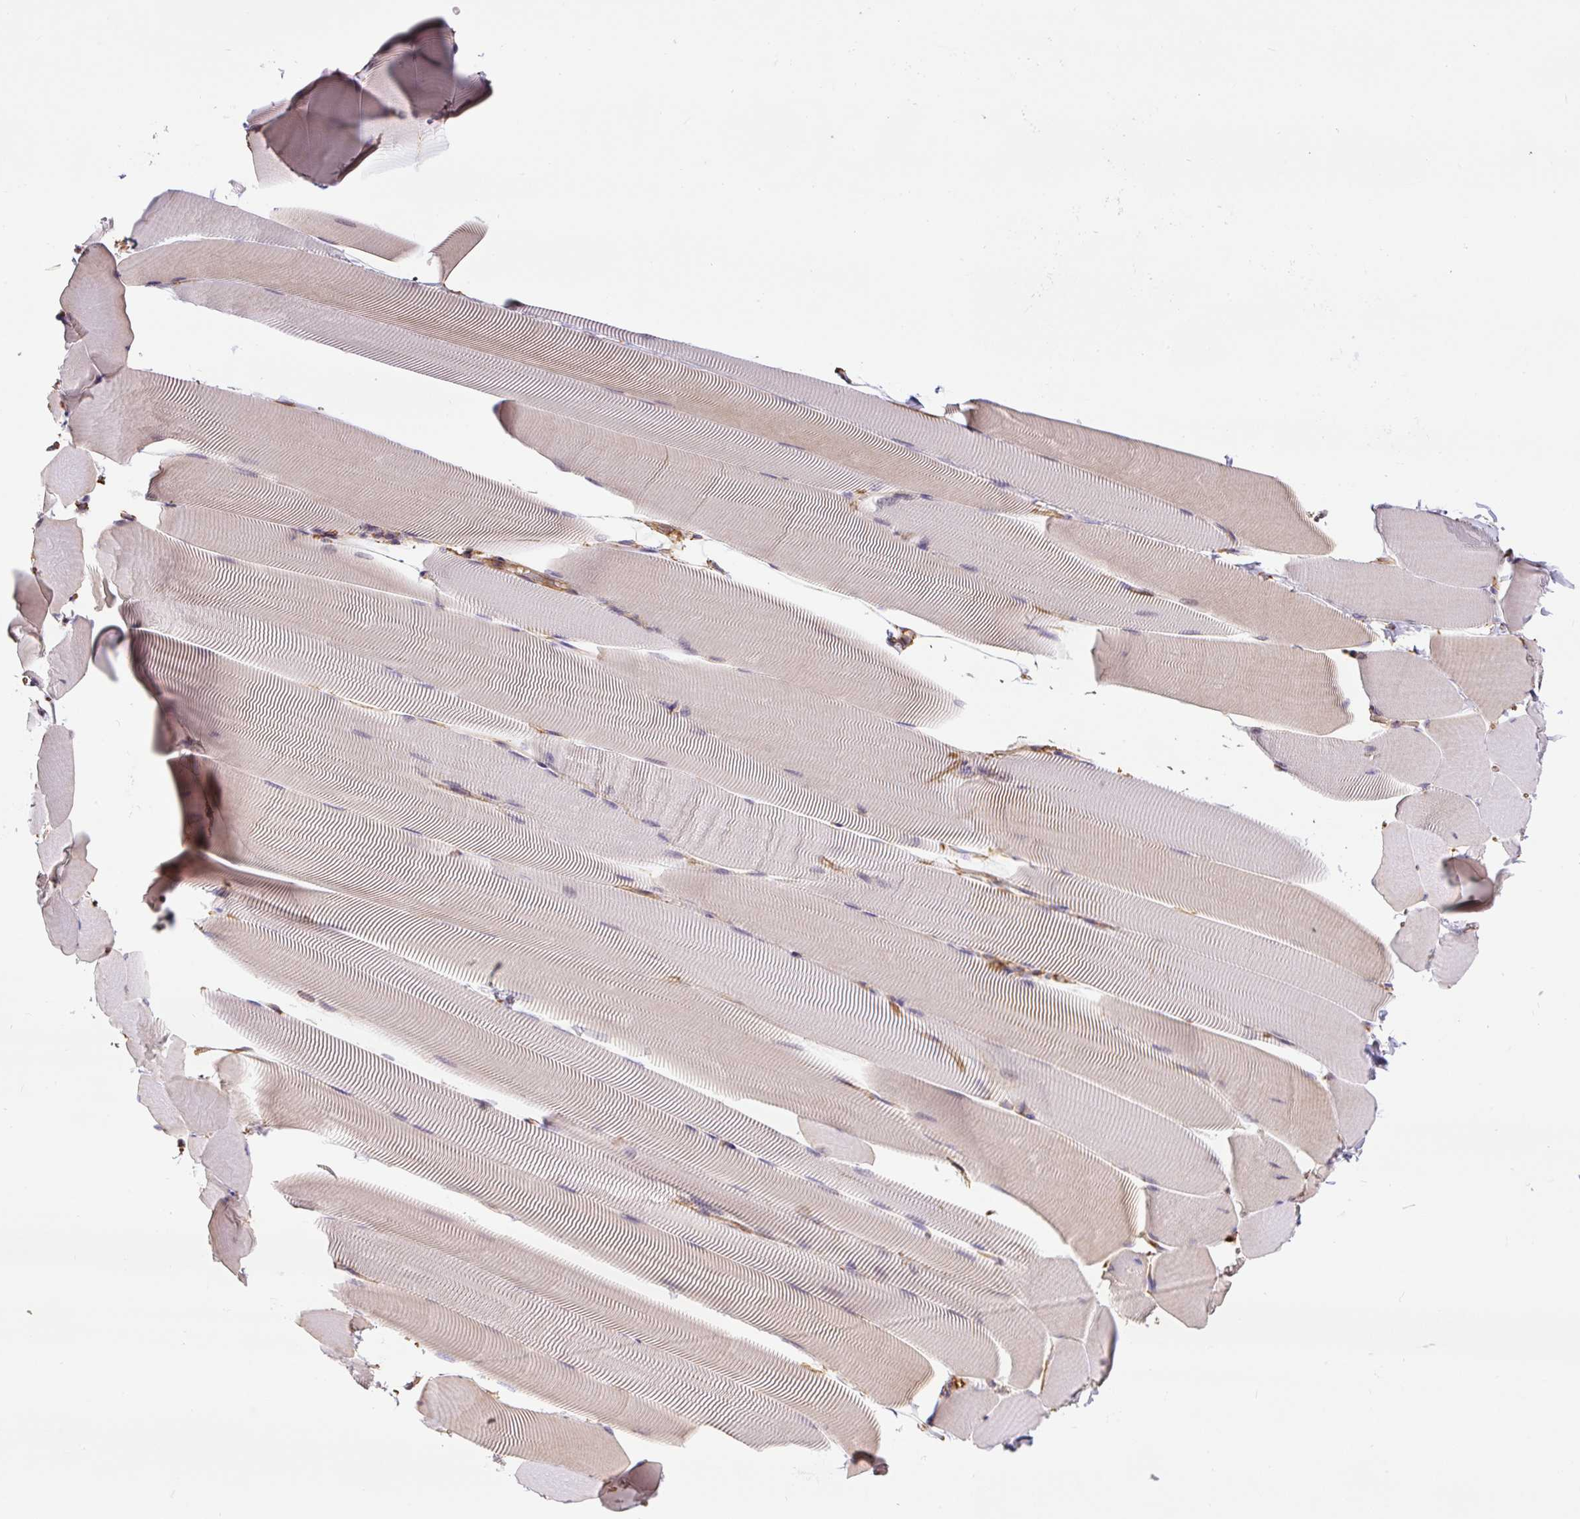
{"staining": {"intensity": "weak", "quantity": "<25%", "location": "cytoplasmic/membranous"}, "tissue": "skeletal muscle", "cell_type": "Myocytes", "image_type": "normal", "snomed": [{"axis": "morphology", "description": "Normal tissue, NOS"}, {"axis": "topography", "description": "Skeletal muscle"}], "caption": "DAB (3,3'-diaminobenzidine) immunohistochemical staining of unremarkable human skeletal muscle shows no significant staining in myocytes.", "gene": "B3GALT5", "patient": {"sex": "male", "age": 25}}